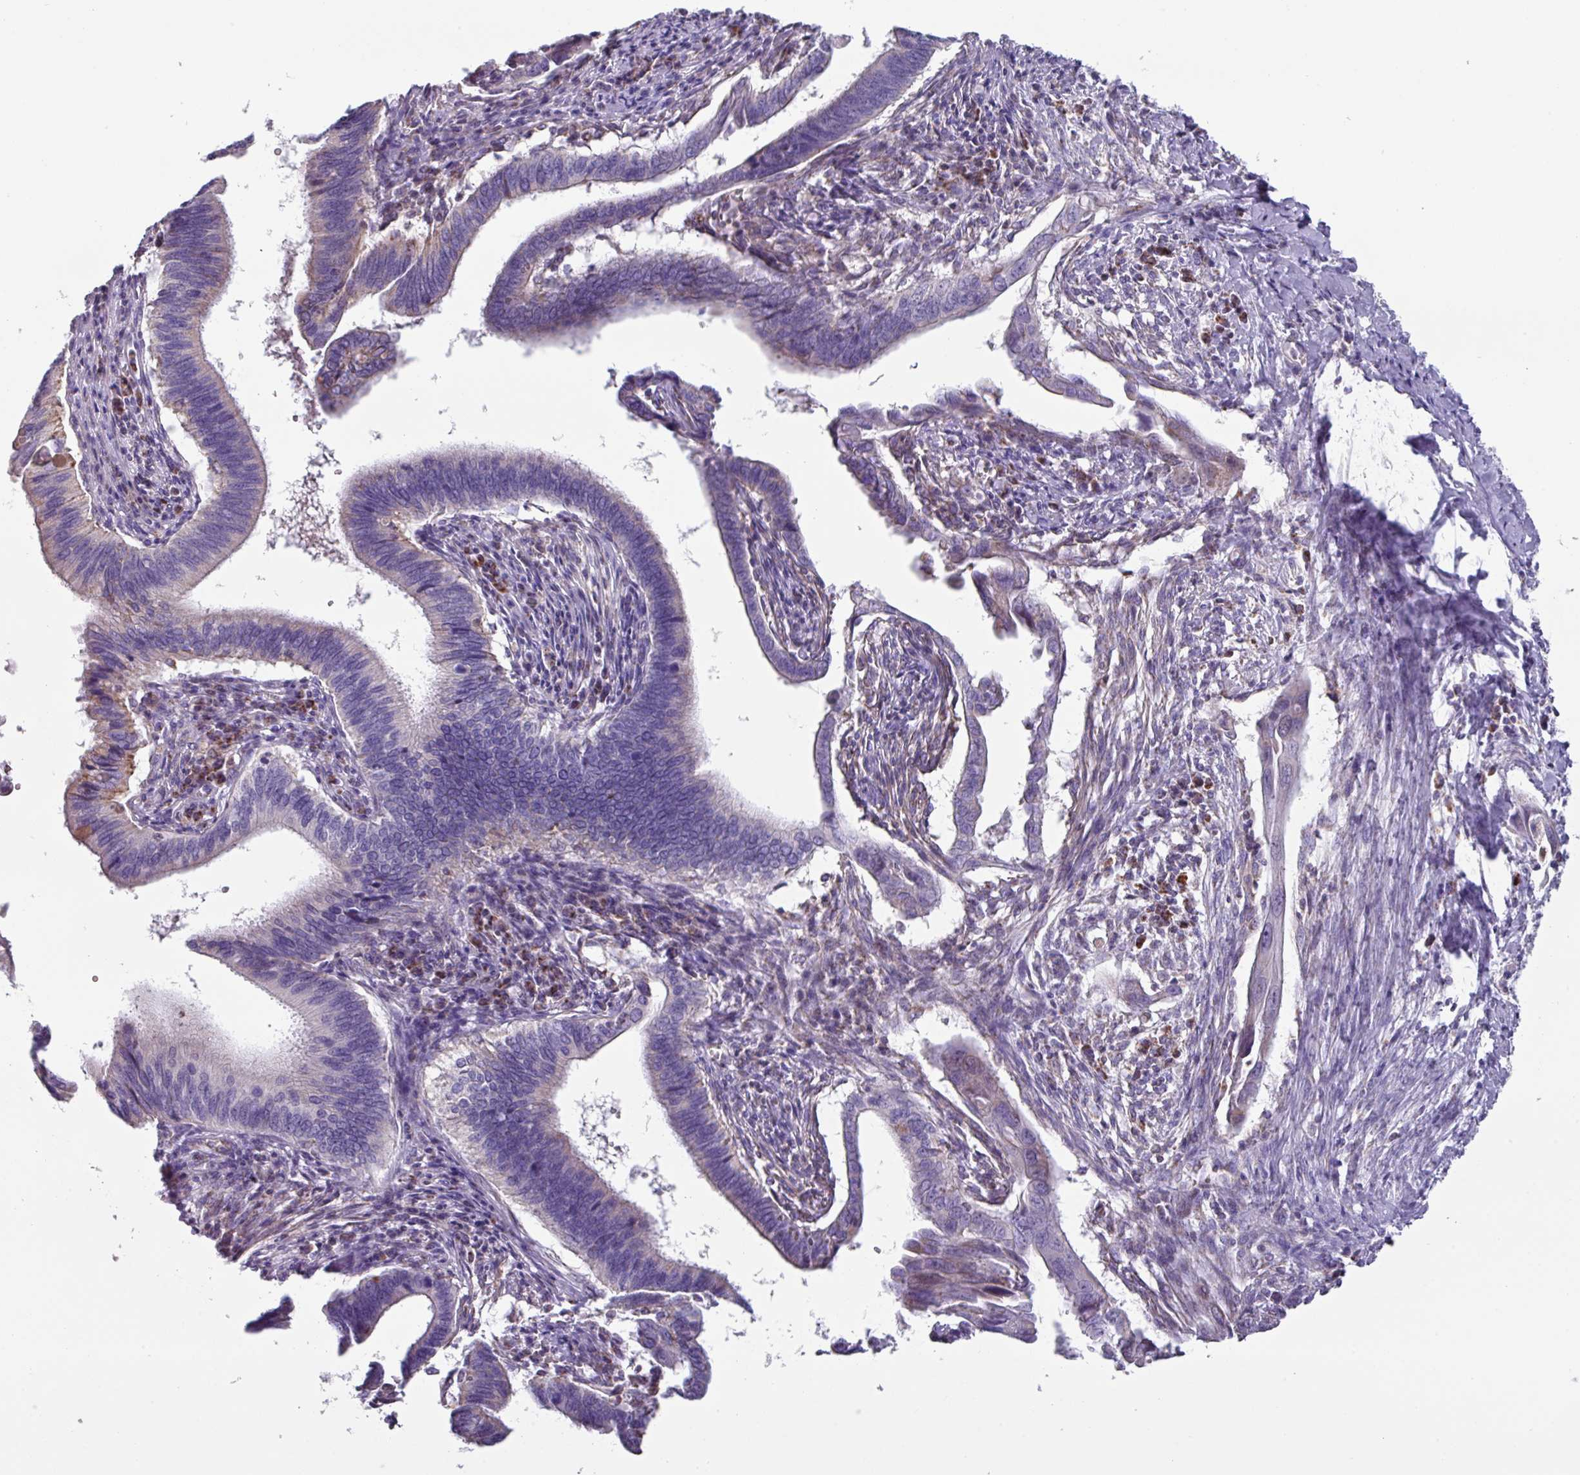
{"staining": {"intensity": "weak", "quantity": "<25%", "location": "cytoplasmic/membranous"}, "tissue": "cervical cancer", "cell_type": "Tumor cells", "image_type": "cancer", "snomed": [{"axis": "morphology", "description": "Adenocarcinoma, NOS"}, {"axis": "topography", "description": "Cervix"}], "caption": "The photomicrograph shows no significant positivity in tumor cells of cervical cancer. The staining was performed using DAB to visualize the protein expression in brown, while the nuclei were stained in blue with hematoxylin (Magnification: 20x).", "gene": "MT-ND4", "patient": {"sex": "female", "age": 42}}